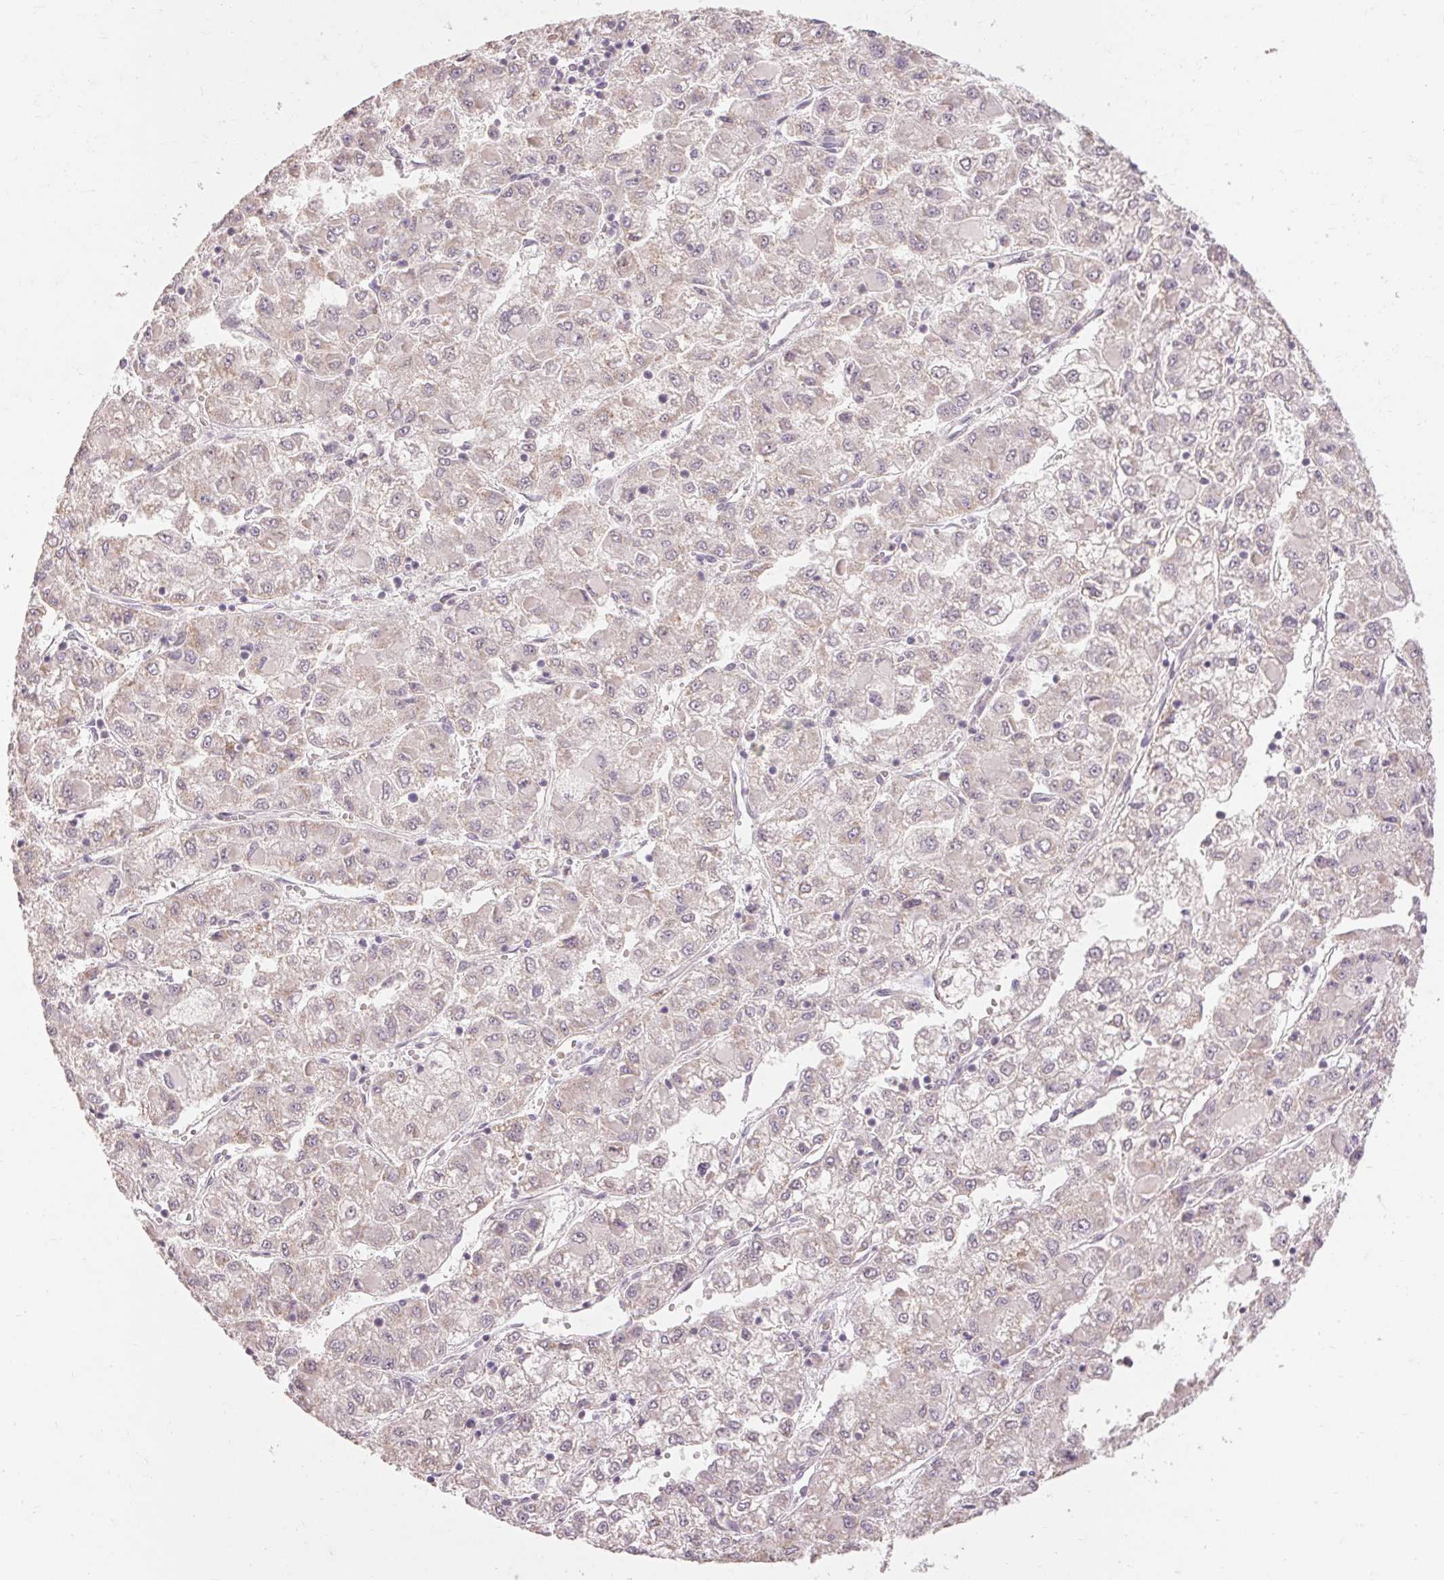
{"staining": {"intensity": "negative", "quantity": "none", "location": "none"}, "tissue": "liver cancer", "cell_type": "Tumor cells", "image_type": "cancer", "snomed": [{"axis": "morphology", "description": "Carcinoma, Hepatocellular, NOS"}, {"axis": "topography", "description": "Liver"}], "caption": "A photomicrograph of human liver cancer is negative for staining in tumor cells.", "gene": "SKP2", "patient": {"sex": "male", "age": 40}}